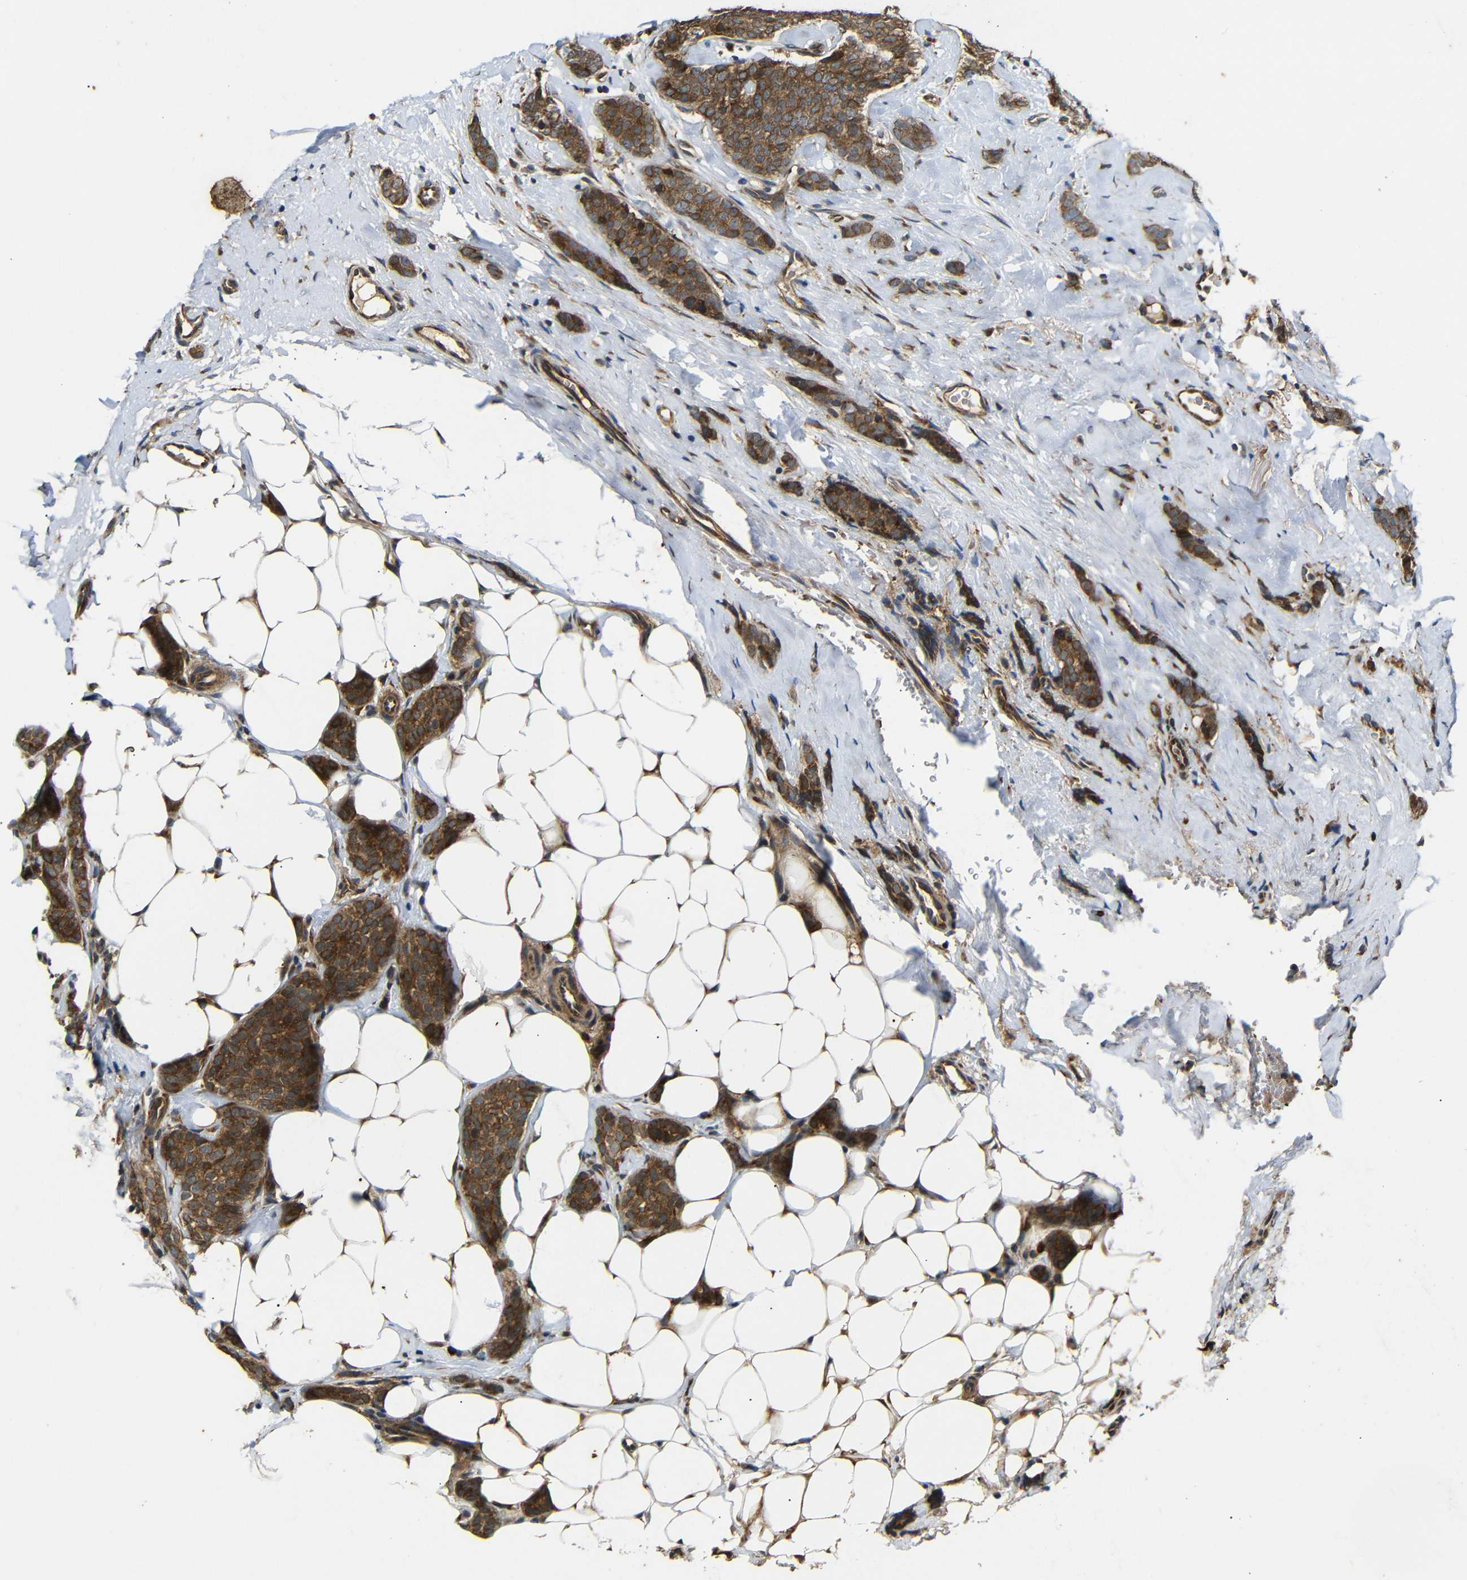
{"staining": {"intensity": "moderate", "quantity": ">75%", "location": "cytoplasmic/membranous"}, "tissue": "breast cancer", "cell_type": "Tumor cells", "image_type": "cancer", "snomed": [{"axis": "morphology", "description": "Lobular carcinoma"}, {"axis": "topography", "description": "Skin"}, {"axis": "topography", "description": "Breast"}], "caption": "Tumor cells demonstrate medium levels of moderate cytoplasmic/membranous staining in about >75% of cells in human breast lobular carcinoma.", "gene": "TRPC1", "patient": {"sex": "female", "age": 46}}